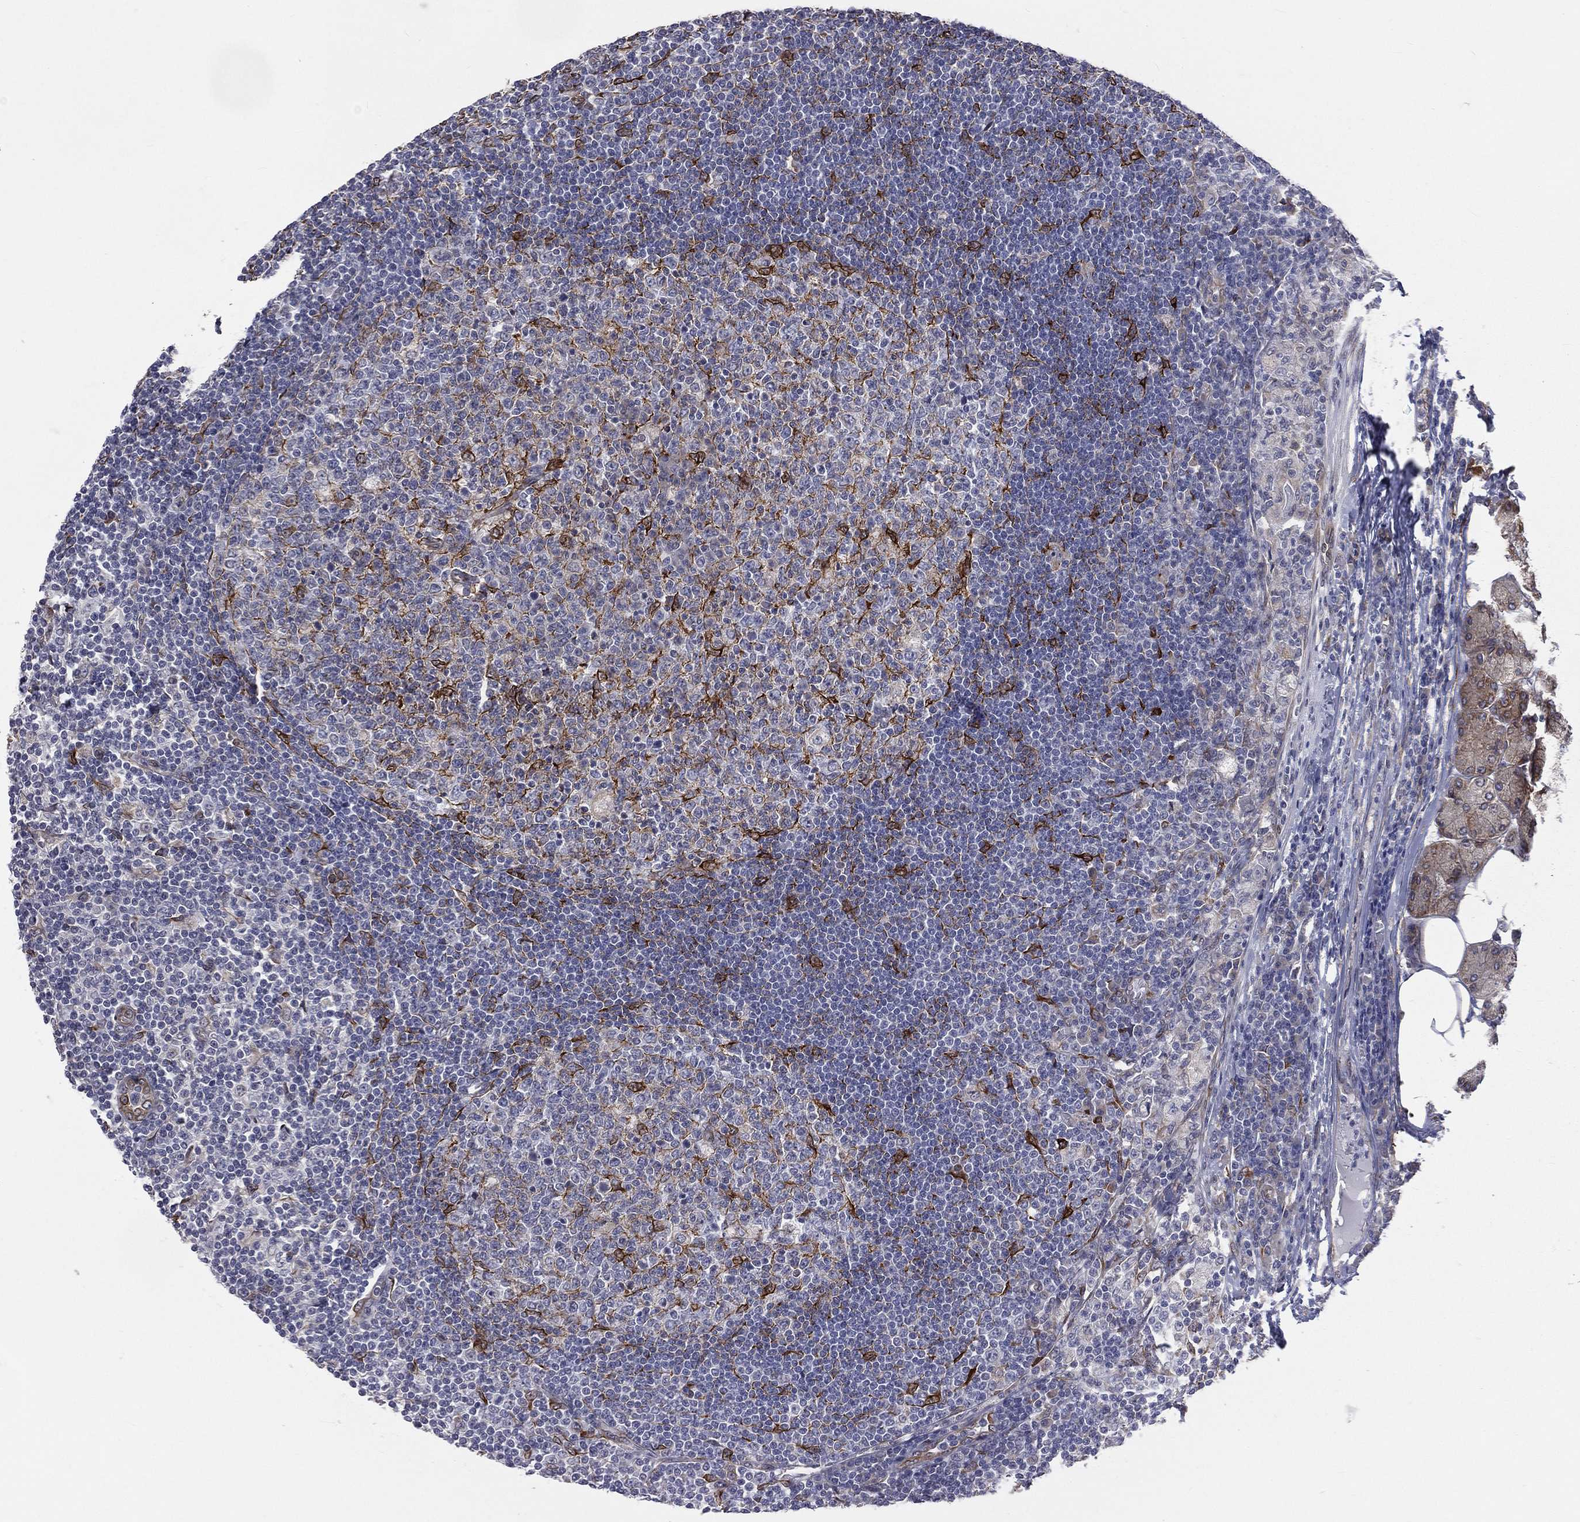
{"staining": {"intensity": "strong", "quantity": "<25%", "location": "cytoplasmic/membranous"}, "tissue": "lymph node", "cell_type": "Germinal center cells", "image_type": "normal", "snomed": [{"axis": "morphology", "description": "Normal tissue, NOS"}, {"axis": "topography", "description": "Lymph node"}, {"axis": "topography", "description": "Salivary gland"}], "caption": "Immunohistochemical staining of normal lymph node shows strong cytoplasmic/membranous protein staining in approximately <25% of germinal center cells.", "gene": "PGRMC1", "patient": {"sex": "male", "age": 83}}